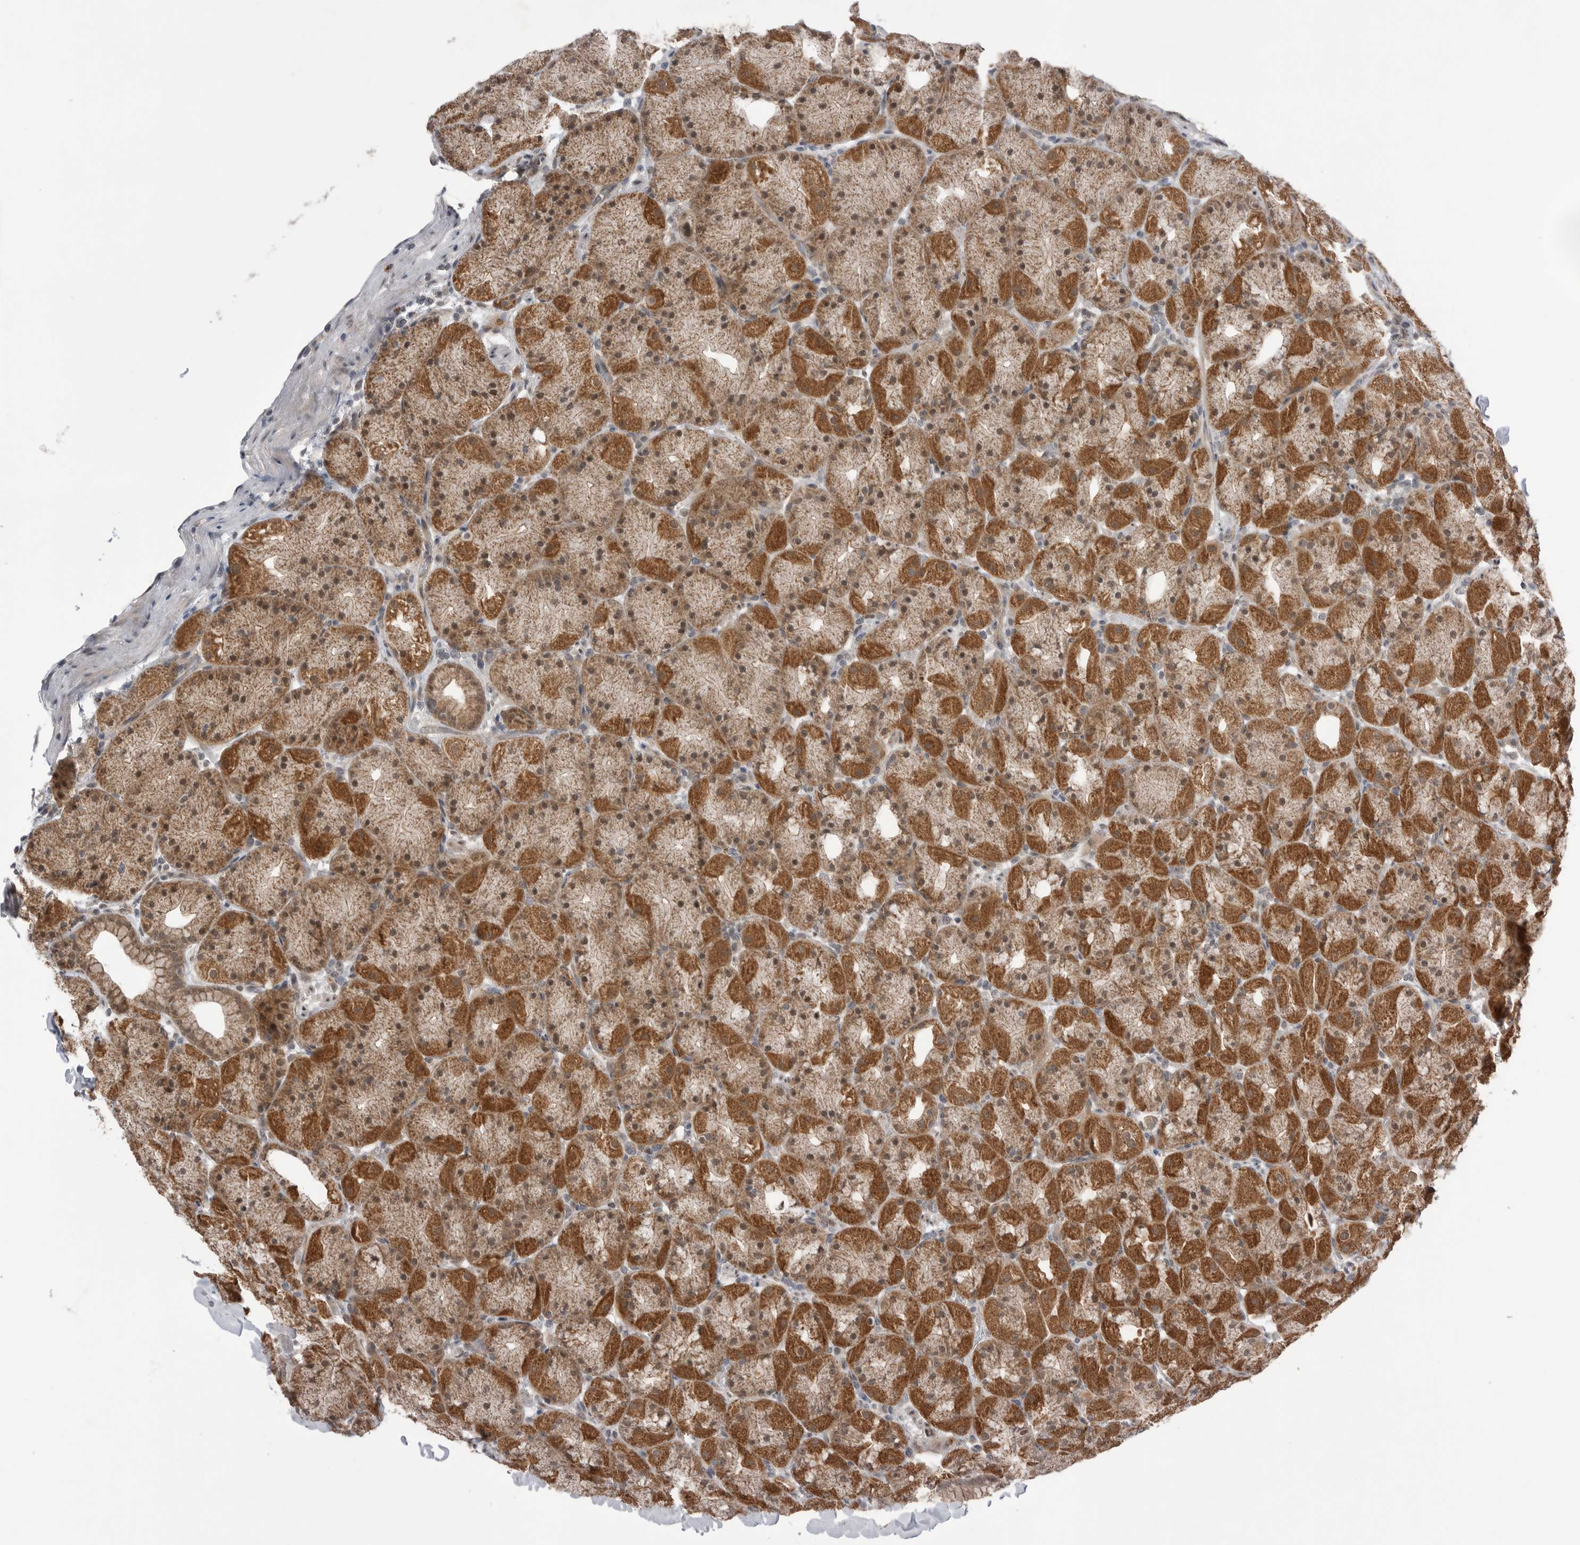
{"staining": {"intensity": "strong", "quantity": "25%-75%", "location": "cytoplasmic/membranous,nuclear"}, "tissue": "stomach", "cell_type": "Glandular cells", "image_type": "normal", "snomed": [{"axis": "morphology", "description": "Normal tissue, NOS"}, {"axis": "topography", "description": "Stomach, upper"}, {"axis": "topography", "description": "Stomach"}], "caption": "Immunohistochemical staining of unremarkable human stomach exhibits 25%-75% levels of strong cytoplasmic/membranous,nuclear protein staining in approximately 25%-75% of glandular cells.", "gene": "NTAQ1", "patient": {"sex": "male", "age": 48}}